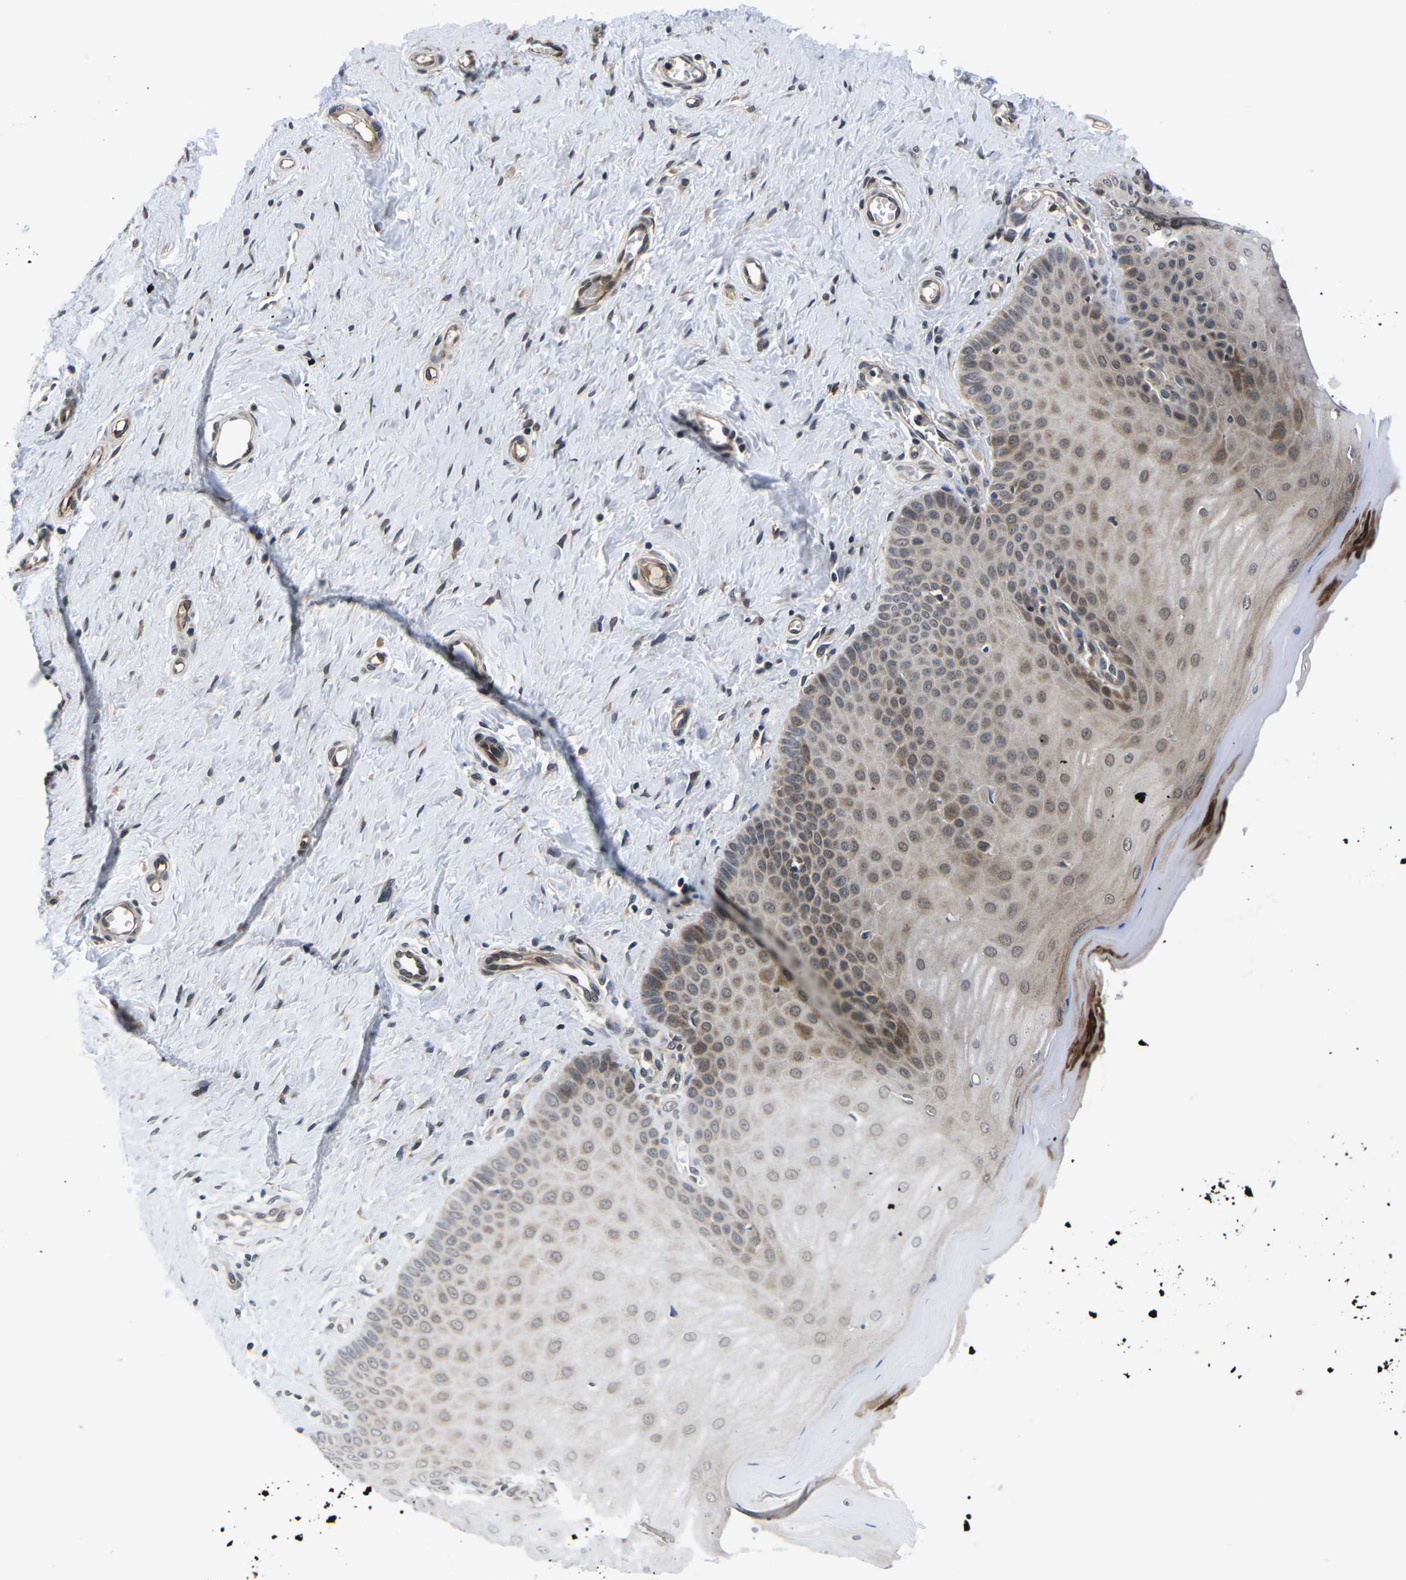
{"staining": {"intensity": "moderate", "quantity": "25%-75%", "location": "cytoplasmic/membranous"}, "tissue": "cervix", "cell_type": "Squamous epithelial cells", "image_type": "normal", "snomed": [{"axis": "morphology", "description": "Normal tissue, NOS"}, {"axis": "topography", "description": "Cervix"}], "caption": "Unremarkable cervix was stained to show a protein in brown. There is medium levels of moderate cytoplasmic/membranous staining in approximately 25%-75% of squamous epithelial cells.", "gene": "CCNE1", "patient": {"sex": "female", "age": 55}}